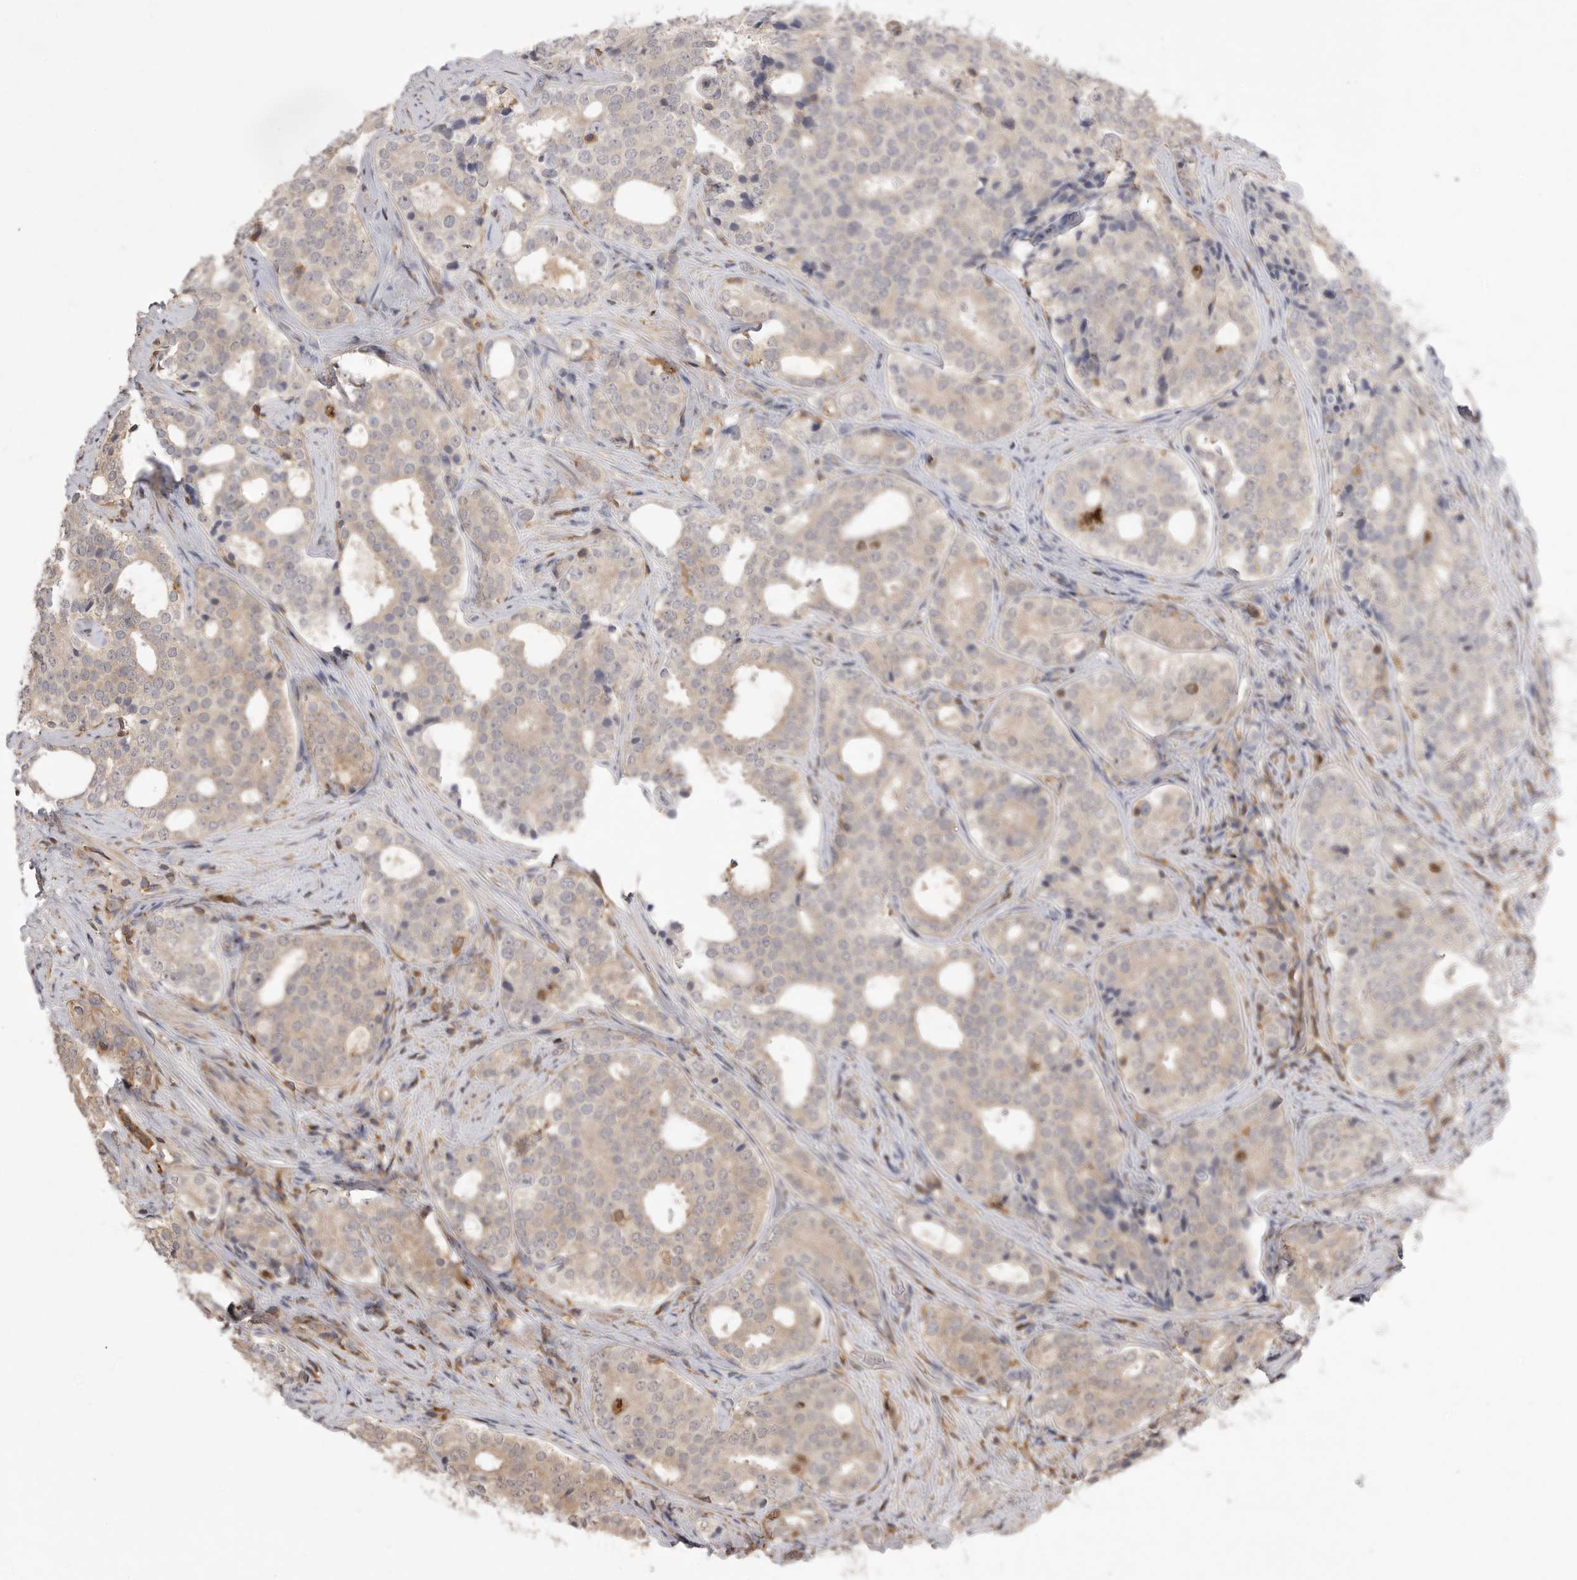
{"staining": {"intensity": "strong", "quantity": "<25%", "location": "nuclear"}, "tissue": "prostate cancer", "cell_type": "Tumor cells", "image_type": "cancer", "snomed": [{"axis": "morphology", "description": "Adenocarcinoma, High grade"}, {"axis": "topography", "description": "Prostate"}], "caption": "High-grade adenocarcinoma (prostate) was stained to show a protein in brown. There is medium levels of strong nuclear staining in about <25% of tumor cells.", "gene": "TOP2A", "patient": {"sex": "male", "age": 56}}